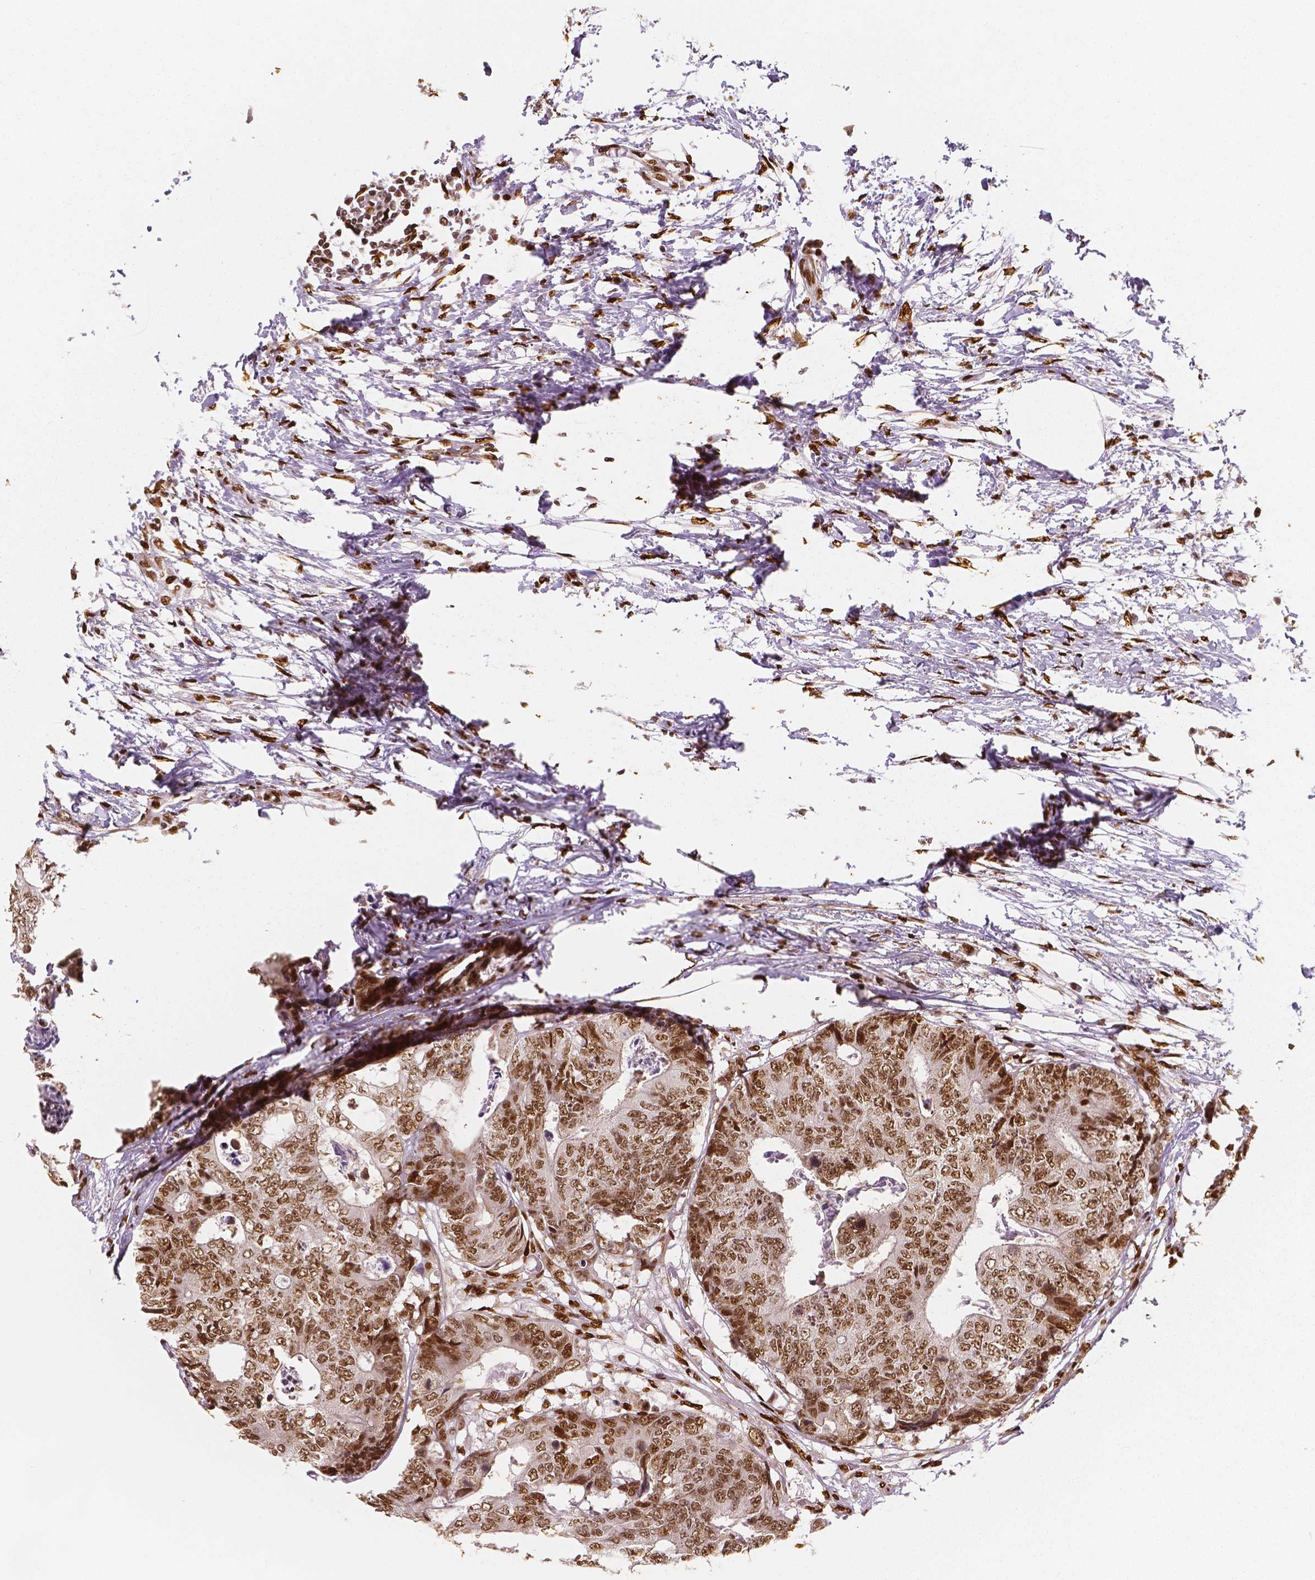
{"staining": {"intensity": "moderate", "quantity": ">75%", "location": "nuclear"}, "tissue": "colorectal cancer", "cell_type": "Tumor cells", "image_type": "cancer", "snomed": [{"axis": "morphology", "description": "Adenocarcinoma, NOS"}, {"axis": "topography", "description": "Colon"}], "caption": "Colorectal cancer (adenocarcinoma) tissue reveals moderate nuclear staining in about >75% of tumor cells Immunohistochemistry stains the protein in brown and the nuclei are stained blue.", "gene": "NUCKS1", "patient": {"sex": "female", "age": 48}}